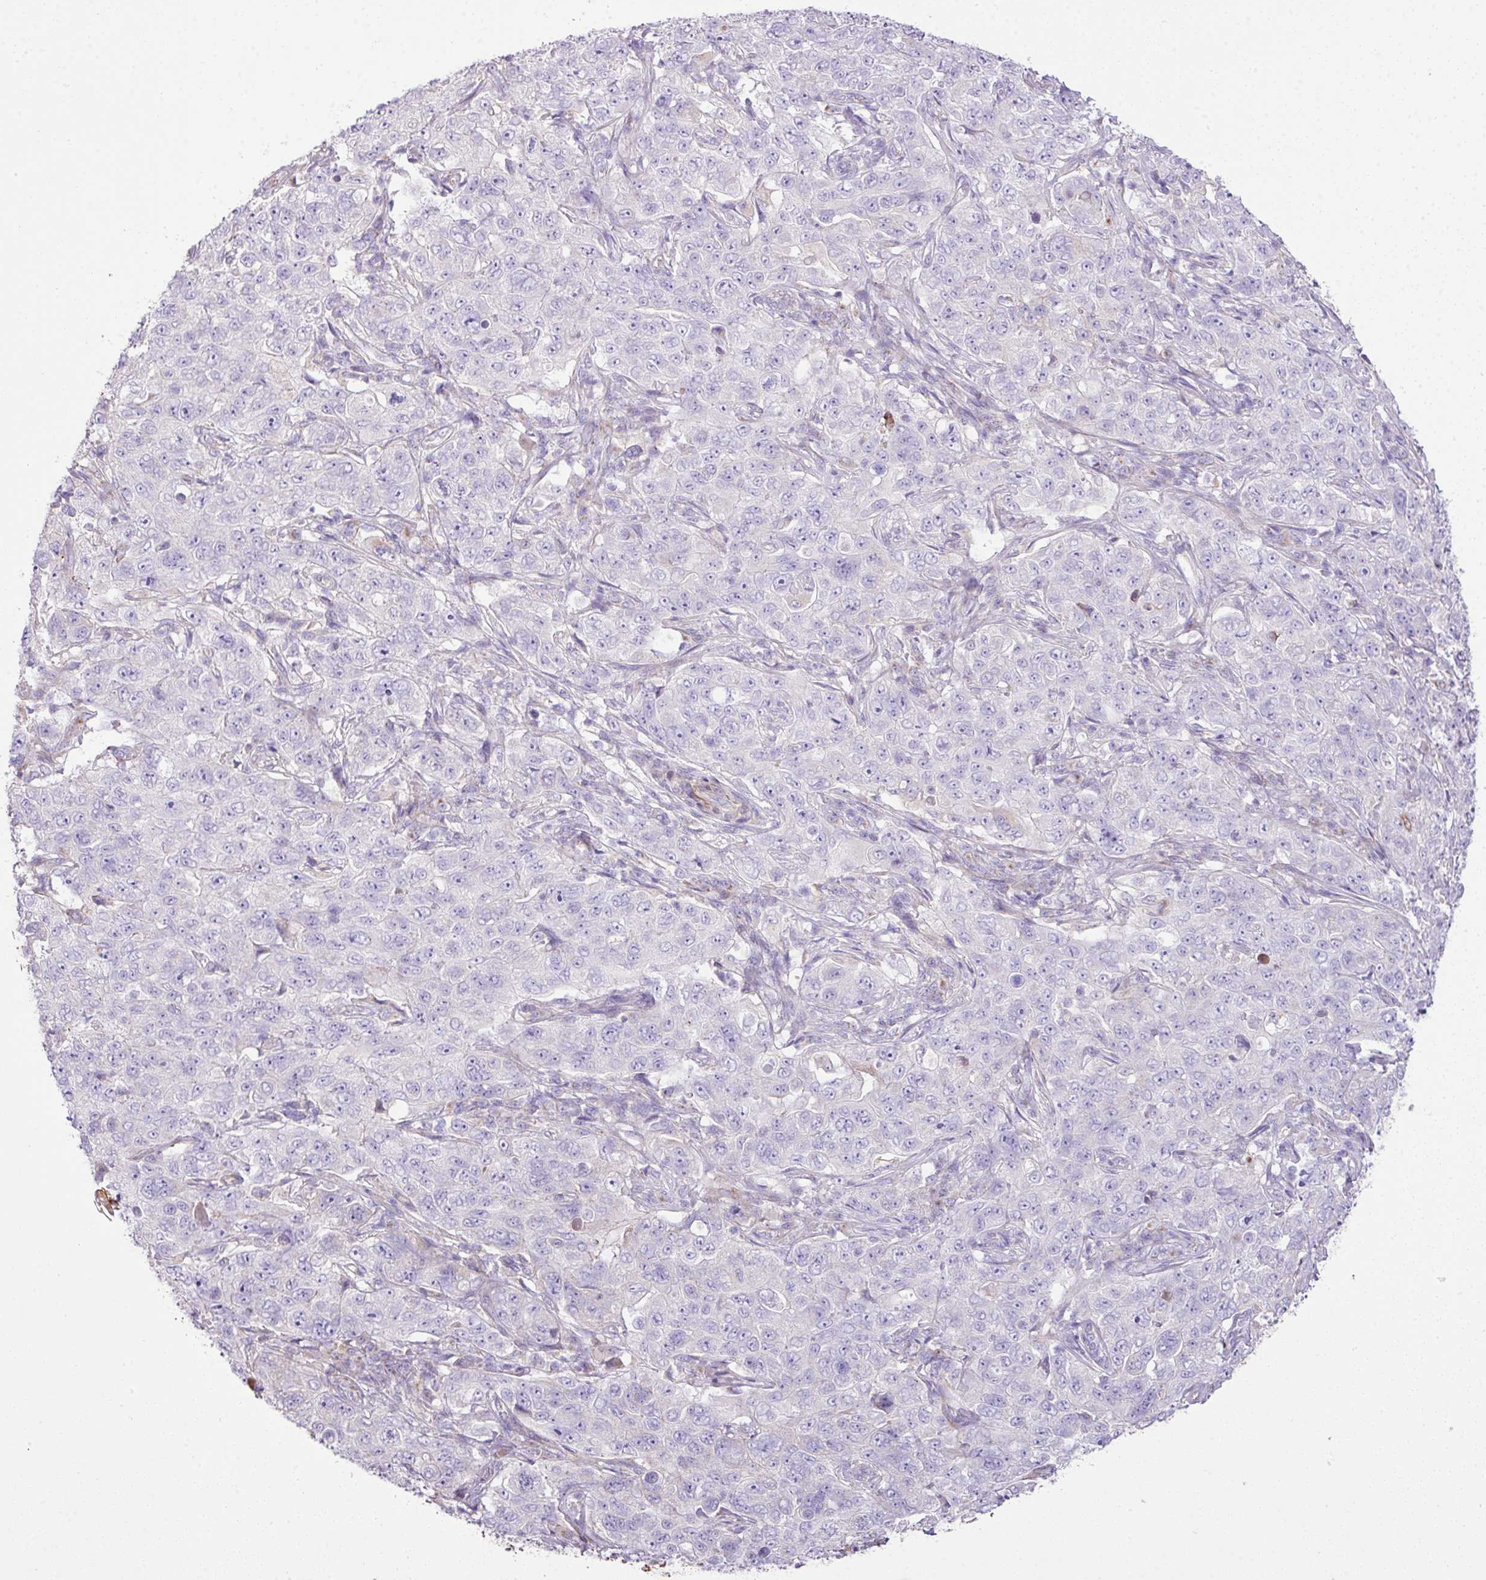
{"staining": {"intensity": "negative", "quantity": "none", "location": "none"}, "tissue": "pancreatic cancer", "cell_type": "Tumor cells", "image_type": "cancer", "snomed": [{"axis": "morphology", "description": "Adenocarcinoma, NOS"}, {"axis": "topography", "description": "Pancreas"}], "caption": "Immunohistochemical staining of human pancreatic cancer reveals no significant expression in tumor cells.", "gene": "CTXN2", "patient": {"sex": "male", "age": 68}}